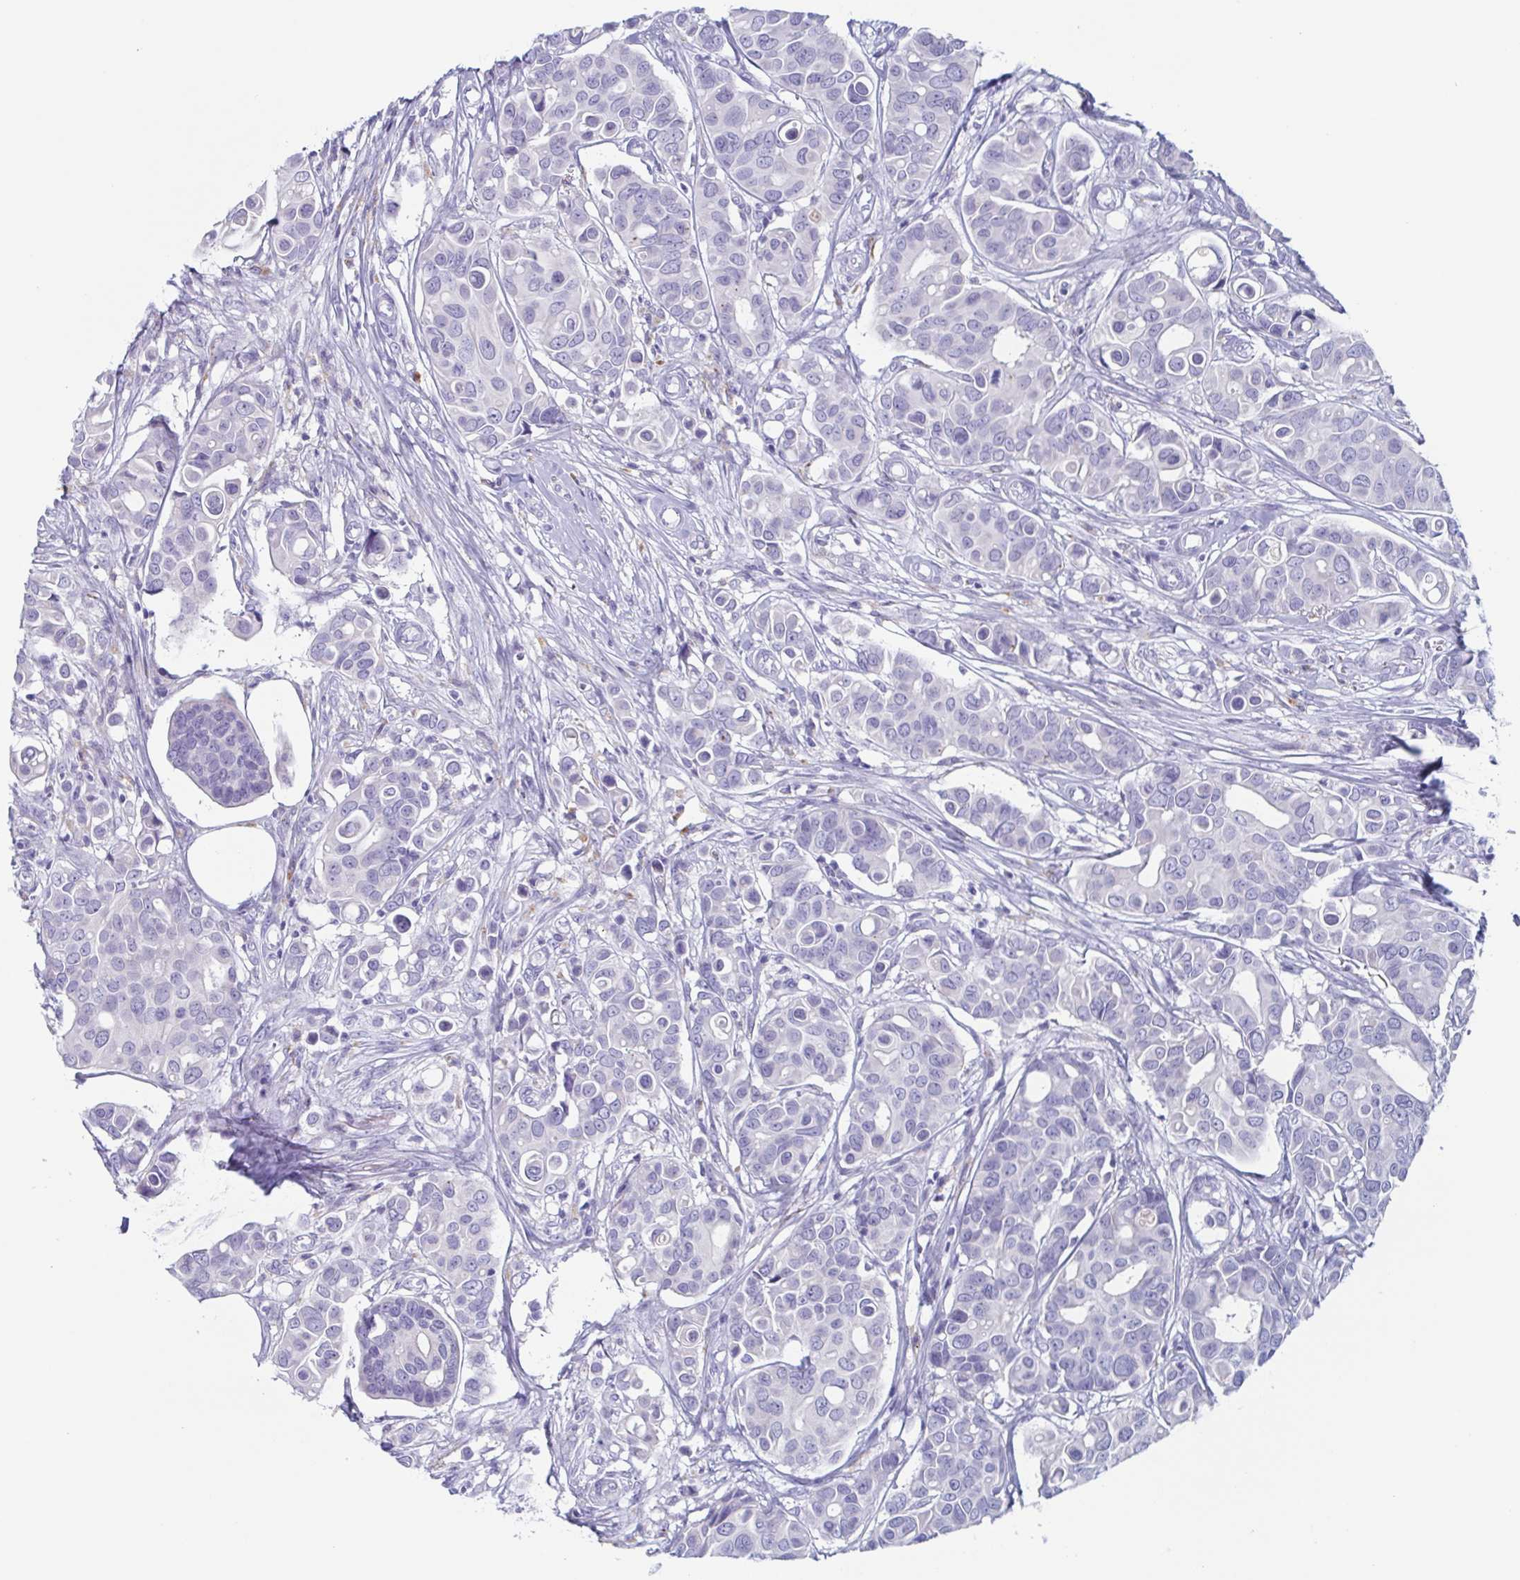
{"staining": {"intensity": "negative", "quantity": "none", "location": "none"}, "tissue": "breast cancer", "cell_type": "Tumor cells", "image_type": "cancer", "snomed": [{"axis": "morphology", "description": "Normal tissue, NOS"}, {"axis": "morphology", "description": "Duct carcinoma"}, {"axis": "topography", "description": "Skin"}, {"axis": "topography", "description": "Breast"}], "caption": "IHC image of breast cancer (infiltrating ductal carcinoma) stained for a protein (brown), which exhibits no staining in tumor cells.", "gene": "LYRM2", "patient": {"sex": "female", "age": 54}}